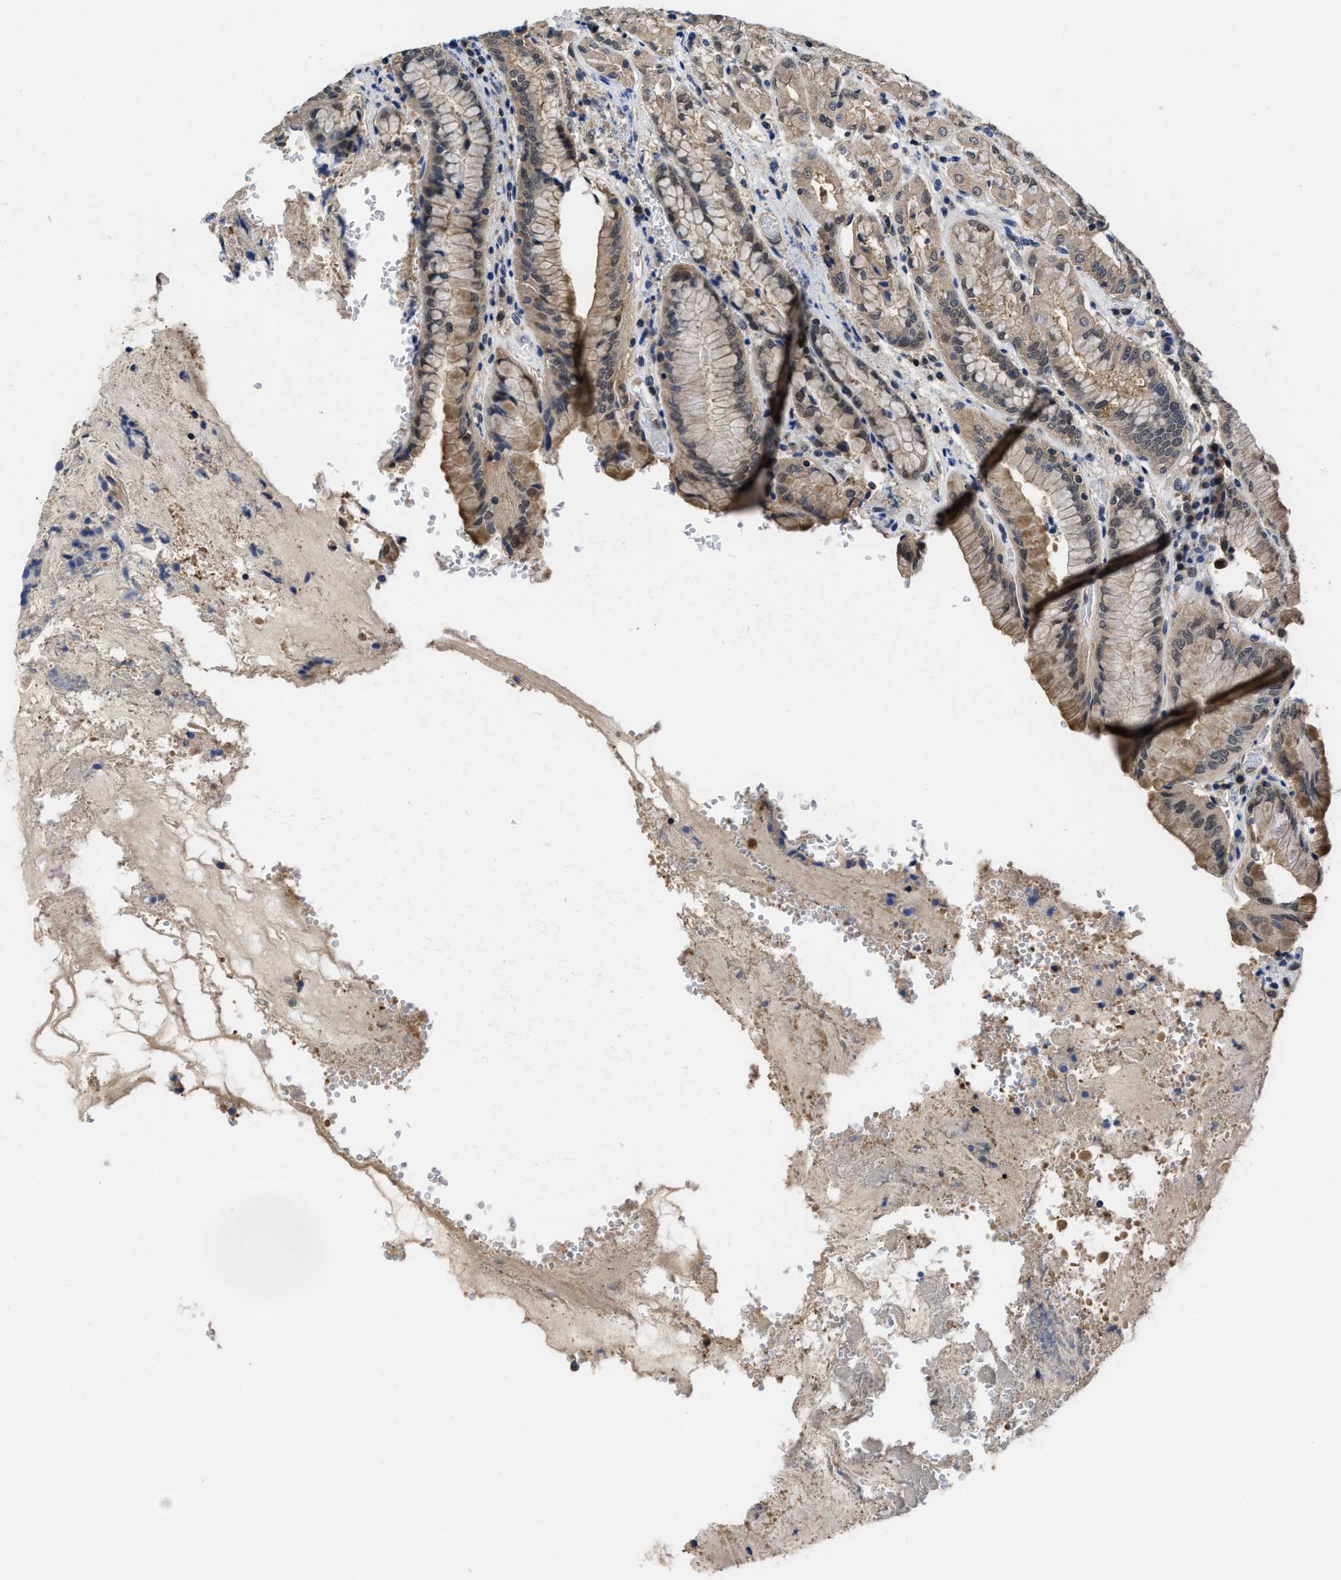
{"staining": {"intensity": "moderate", "quantity": "25%-75%", "location": "cytoplasmic/membranous,nuclear"}, "tissue": "stomach", "cell_type": "Glandular cells", "image_type": "normal", "snomed": [{"axis": "morphology", "description": "Normal tissue, NOS"}, {"axis": "topography", "description": "Stomach"}, {"axis": "topography", "description": "Stomach, lower"}], "caption": "Immunohistochemistry (DAB) staining of normal stomach displays moderate cytoplasmic/membranous,nuclear protein positivity in approximately 25%-75% of glandular cells.", "gene": "MCOLN2", "patient": {"sex": "female", "age": 56}}